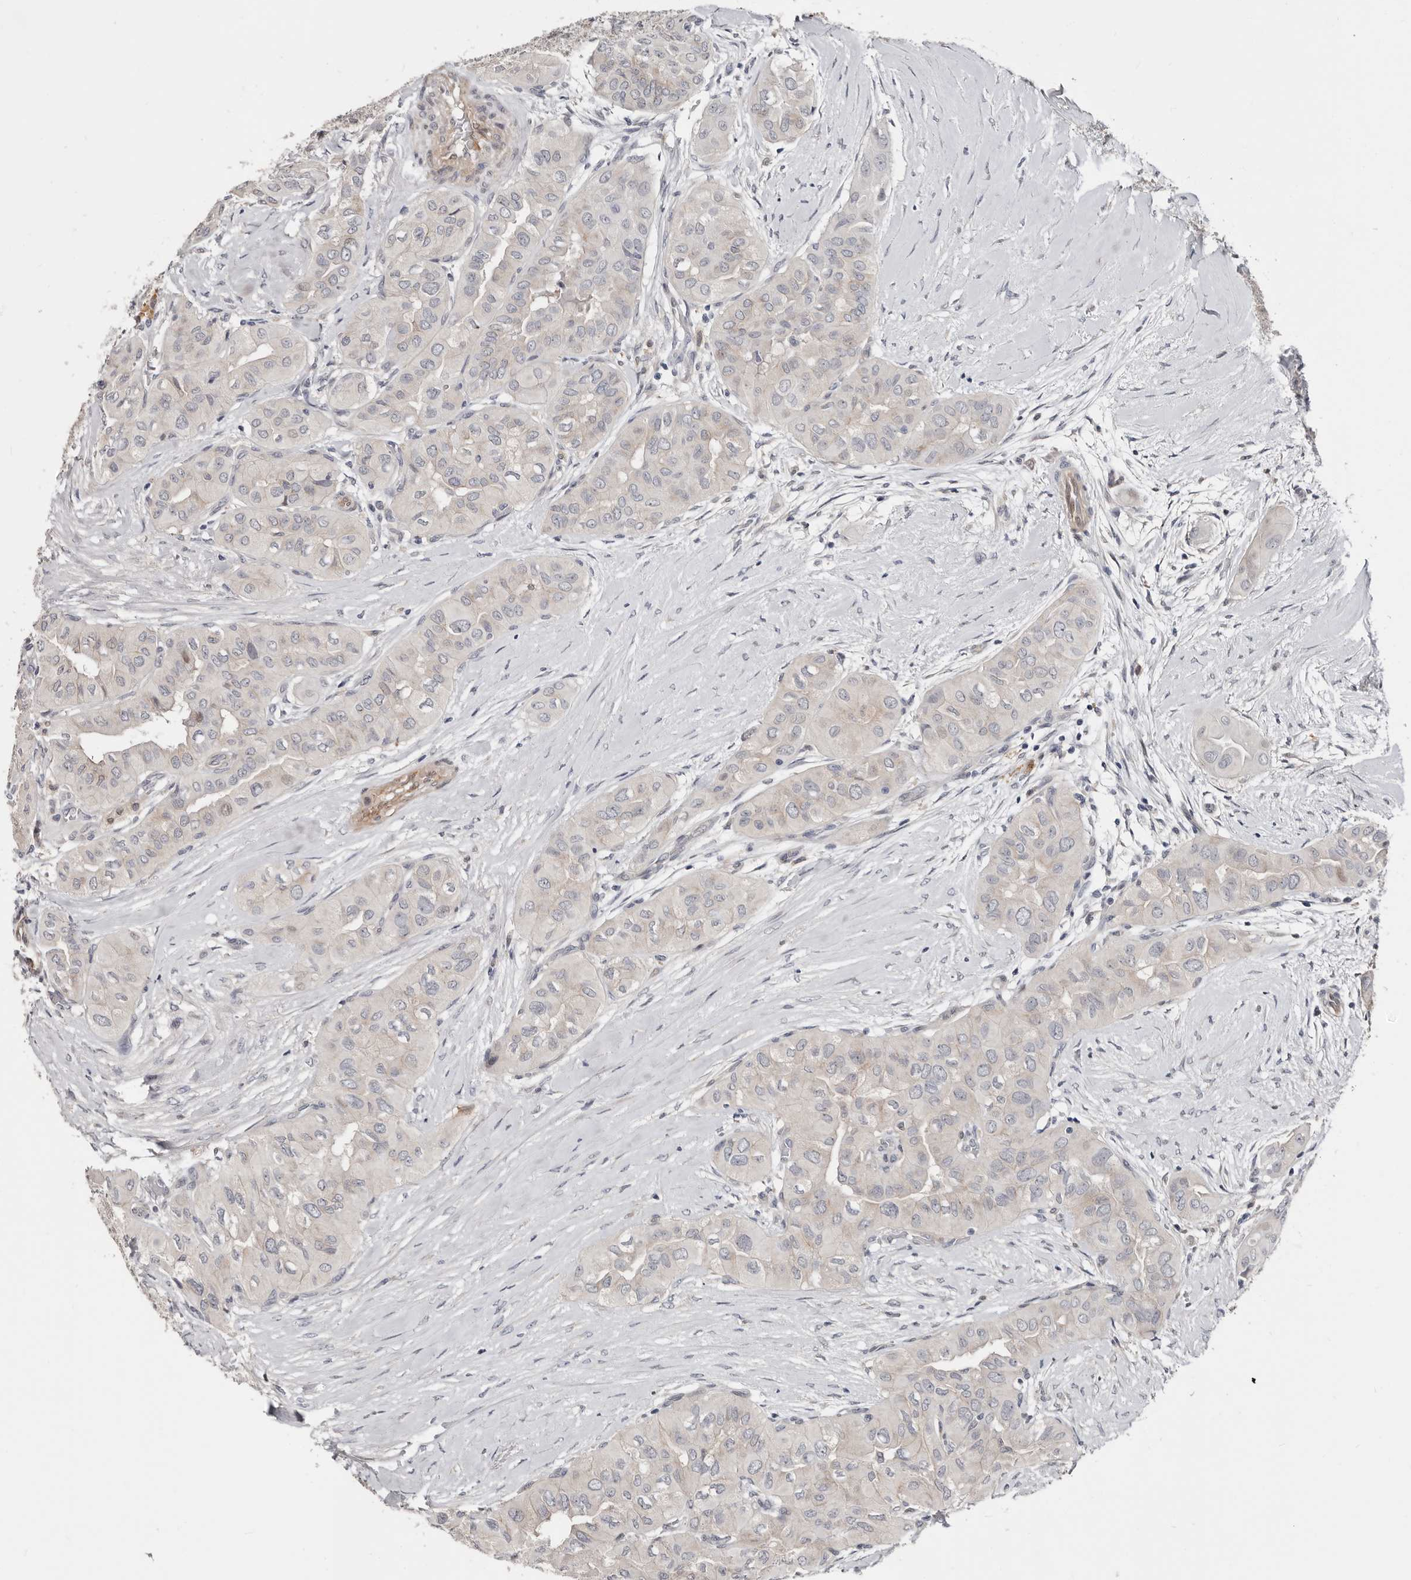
{"staining": {"intensity": "negative", "quantity": "none", "location": "none"}, "tissue": "thyroid cancer", "cell_type": "Tumor cells", "image_type": "cancer", "snomed": [{"axis": "morphology", "description": "Papillary adenocarcinoma, NOS"}, {"axis": "topography", "description": "Thyroid gland"}], "caption": "The photomicrograph shows no staining of tumor cells in thyroid cancer (papillary adenocarcinoma).", "gene": "ASRGL1", "patient": {"sex": "female", "age": 59}}